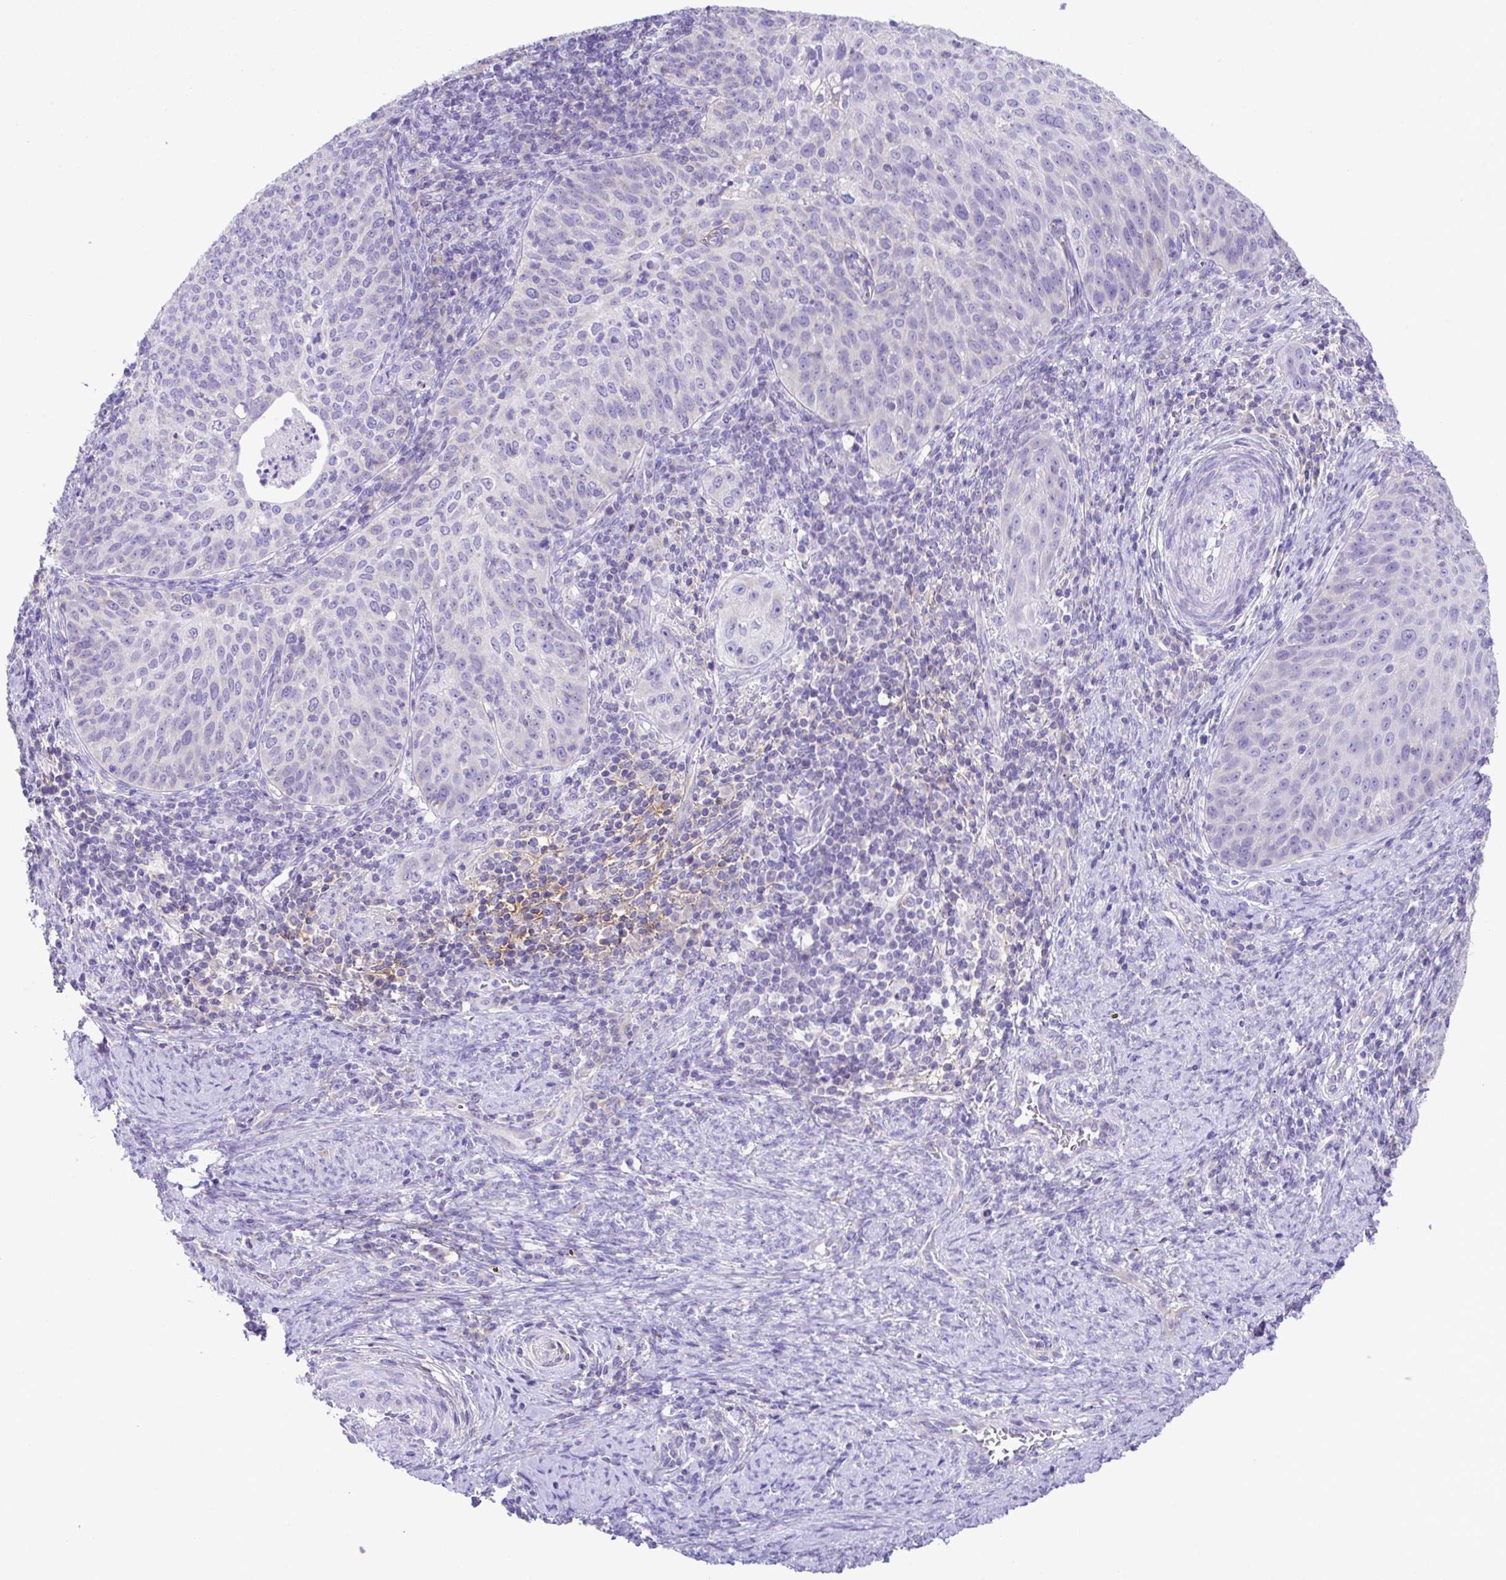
{"staining": {"intensity": "negative", "quantity": "none", "location": "none"}, "tissue": "cervical cancer", "cell_type": "Tumor cells", "image_type": "cancer", "snomed": [{"axis": "morphology", "description": "Squamous cell carcinoma, NOS"}, {"axis": "topography", "description": "Cervix"}], "caption": "Tumor cells are negative for brown protein staining in cervical cancer (squamous cell carcinoma).", "gene": "PCMTD2", "patient": {"sex": "female", "age": 30}}